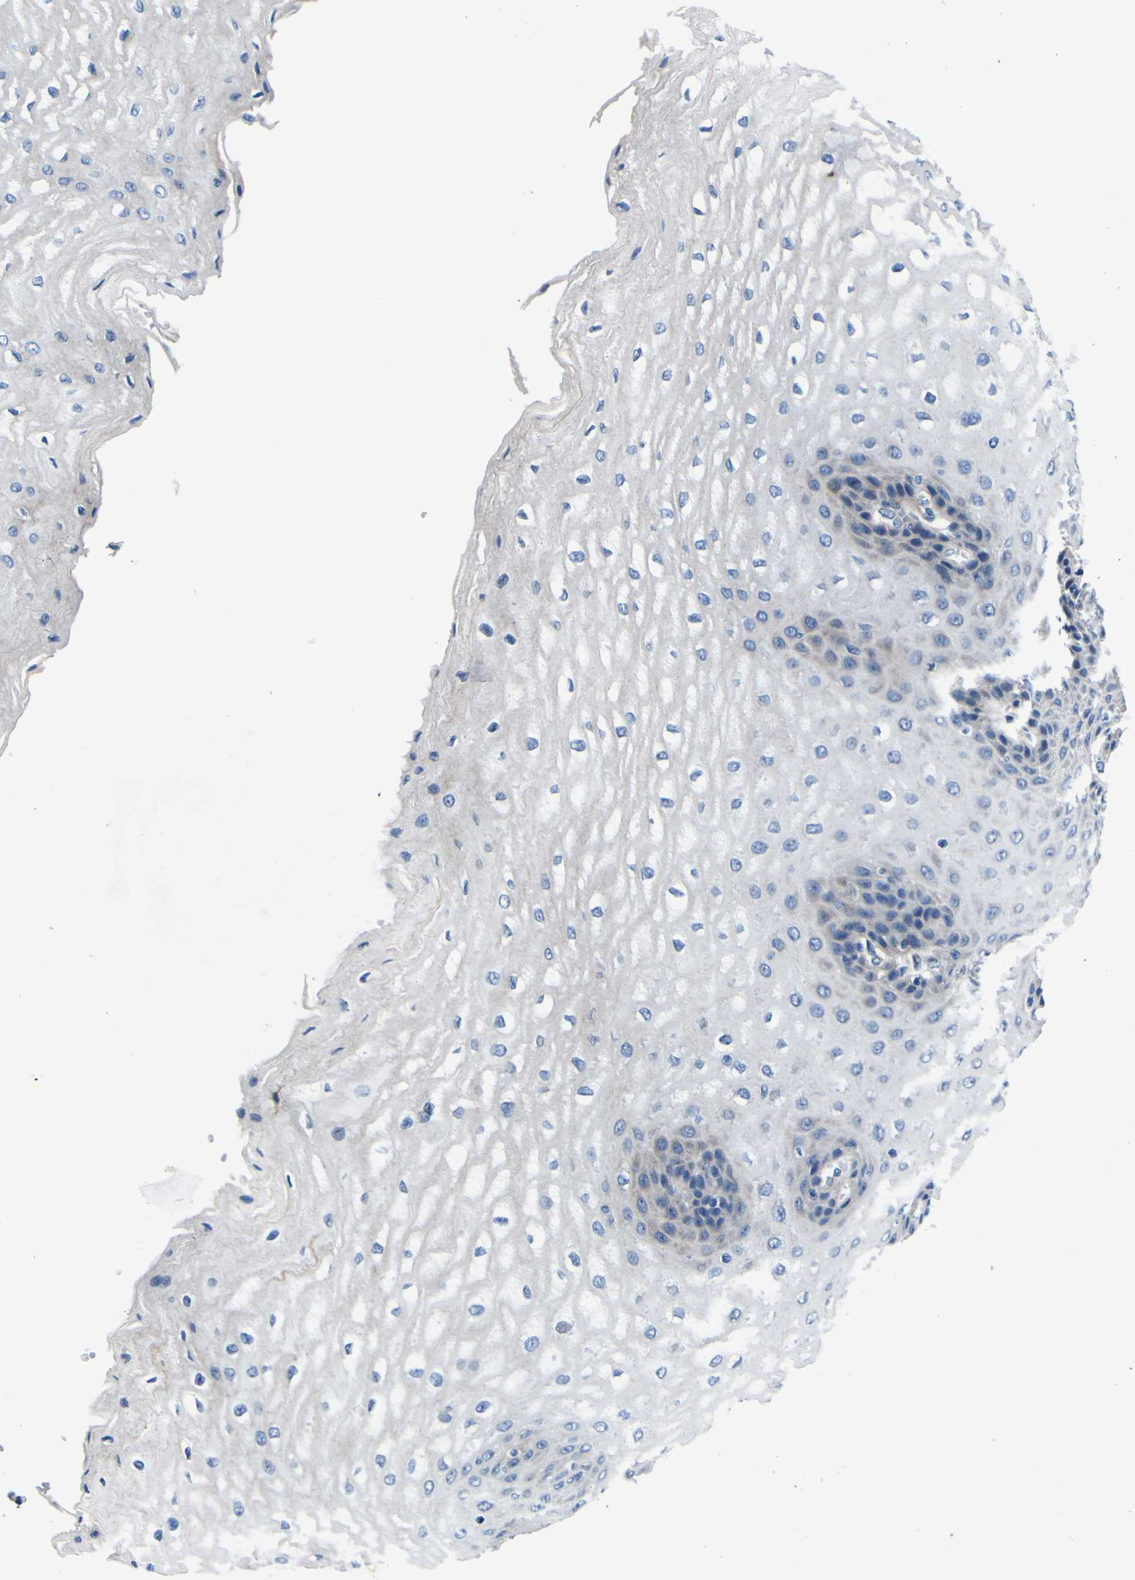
{"staining": {"intensity": "weak", "quantity": "25%-75%", "location": "cytoplasmic/membranous"}, "tissue": "esophagus", "cell_type": "Squamous epithelial cells", "image_type": "normal", "snomed": [{"axis": "morphology", "description": "Normal tissue, NOS"}, {"axis": "topography", "description": "Esophagus"}], "caption": "Protein staining demonstrates weak cytoplasmic/membranous staining in about 25%-75% of squamous epithelial cells in benign esophagus.", "gene": "AGAP3", "patient": {"sex": "male", "age": 54}}